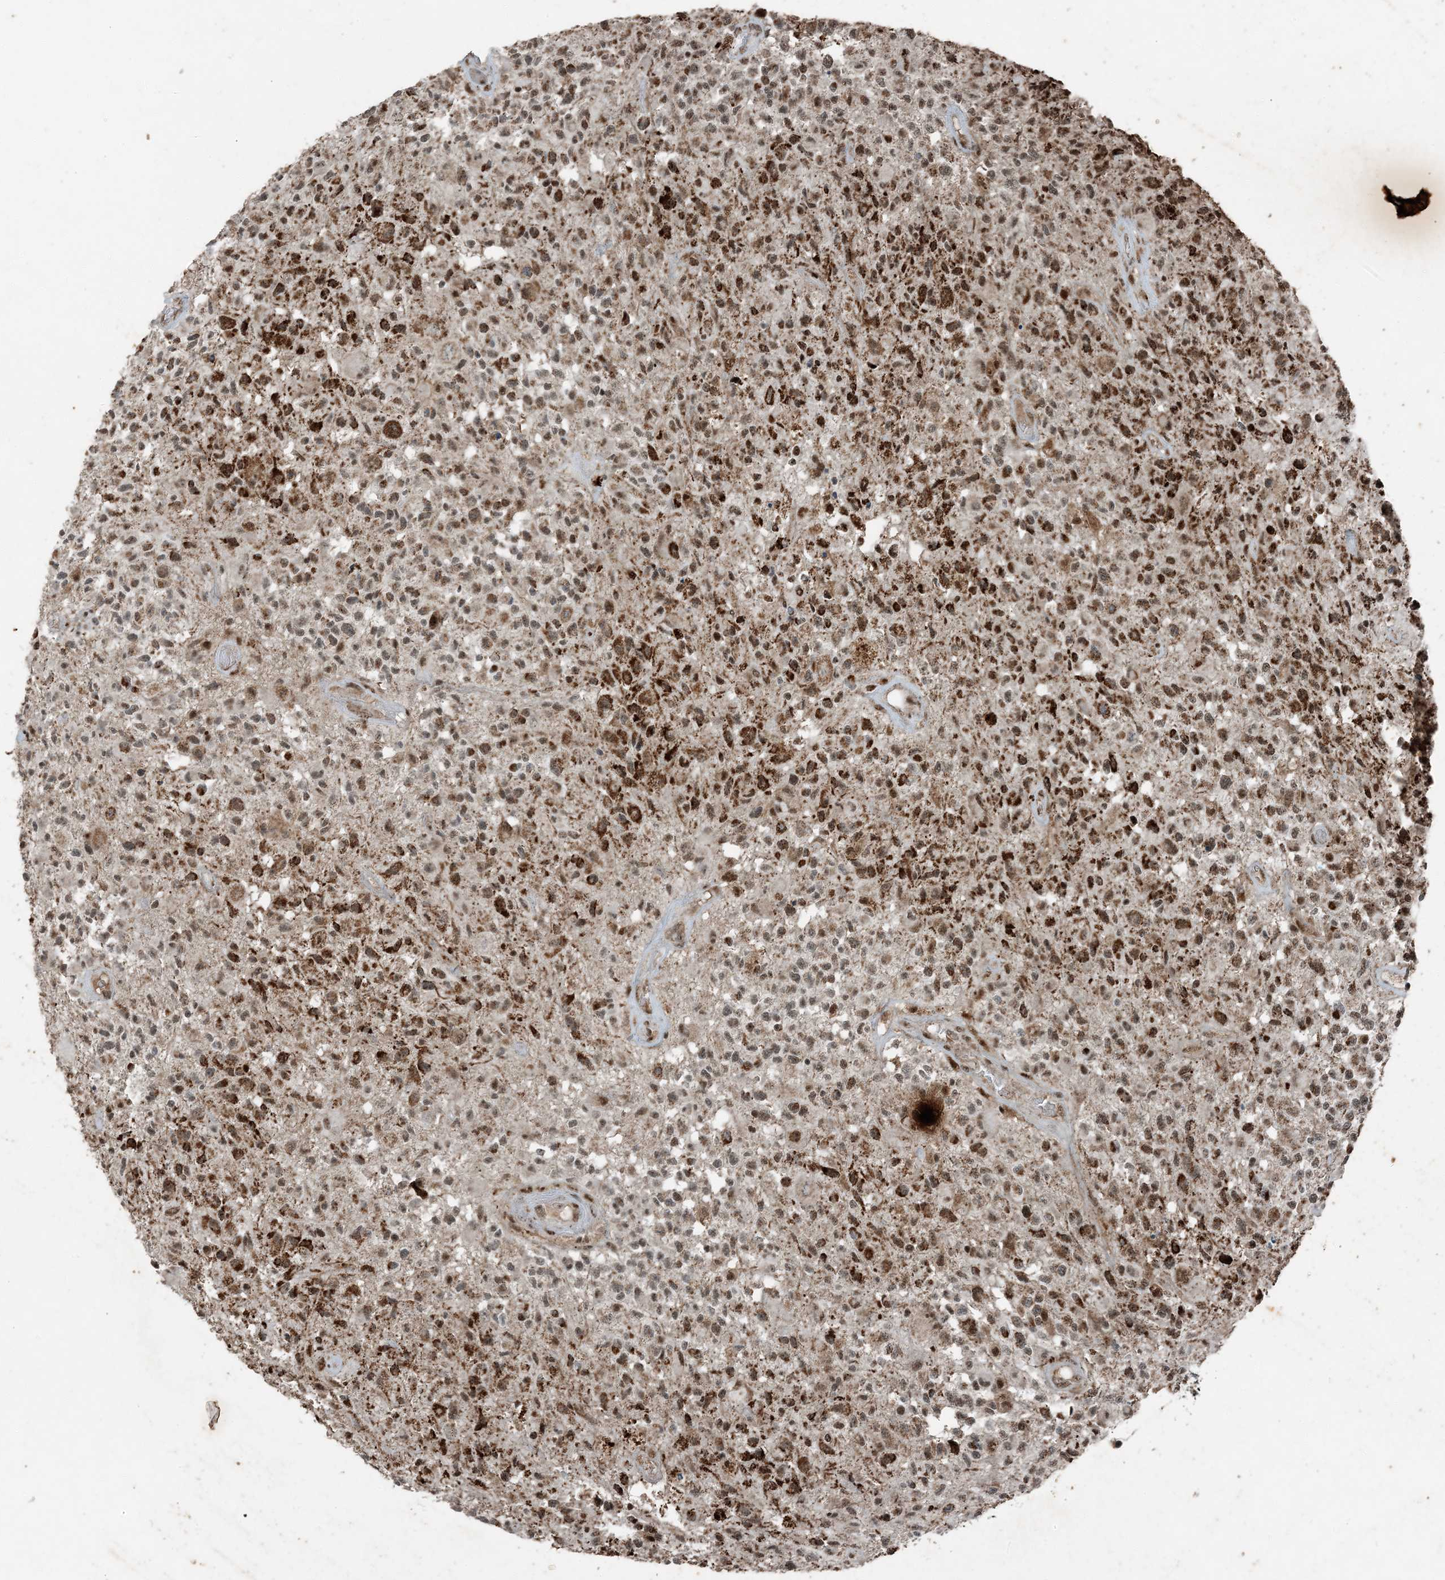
{"staining": {"intensity": "moderate", "quantity": ">75%", "location": "nuclear"}, "tissue": "glioma", "cell_type": "Tumor cells", "image_type": "cancer", "snomed": [{"axis": "morphology", "description": "Glioma, malignant, High grade"}, {"axis": "morphology", "description": "Glioblastoma, NOS"}, {"axis": "topography", "description": "Brain"}], "caption": "A histopathology image showing moderate nuclear staining in approximately >75% of tumor cells in glioma, as visualized by brown immunohistochemical staining.", "gene": "TADA2B", "patient": {"sex": "male", "age": 60}}